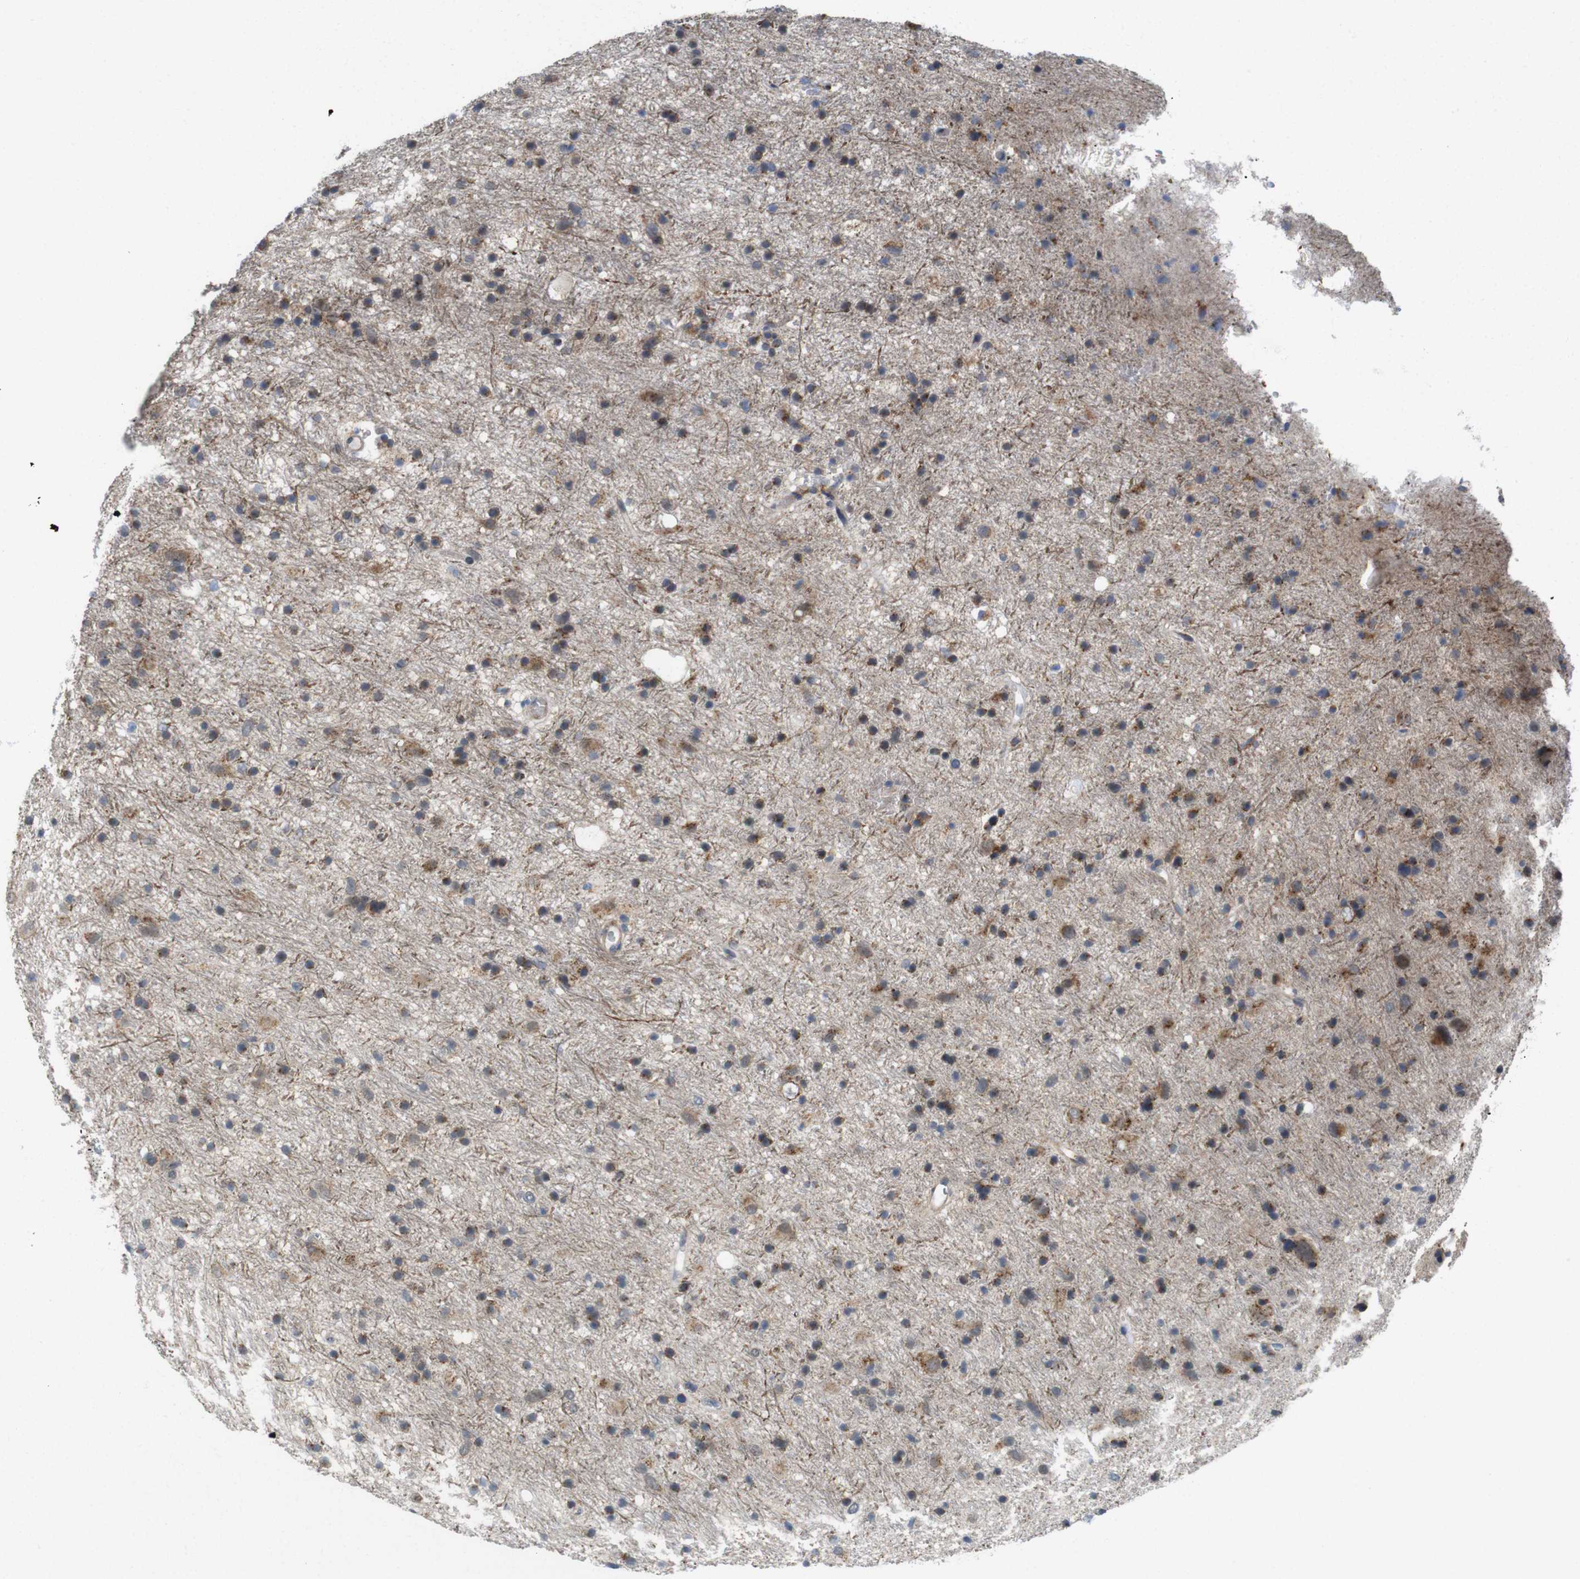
{"staining": {"intensity": "moderate", "quantity": "25%-75%", "location": "cytoplasmic/membranous"}, "tissue": "glioma", "cell_type": "Tumor cells", "image_type": "cancer", "snomed": [{"axis": "morphology", "description": "Glioma, malignant, Low grade"}, {"axis": "topography", "description": "Brain"}], "caption": "A medium amount of moderate cytoplasmic/membranous staining is present in approximately 25%-75% of tumor cells in low-grade glioma (malignant) tissue. The staining was performed using DAB (3,3'-diaminobenzidine), with brown indicating positive protein expression. Nuclei are stained blue with hematoxylin.", "gene": "EFCAB14", "patient": {"sex": "male", "age": 77}}